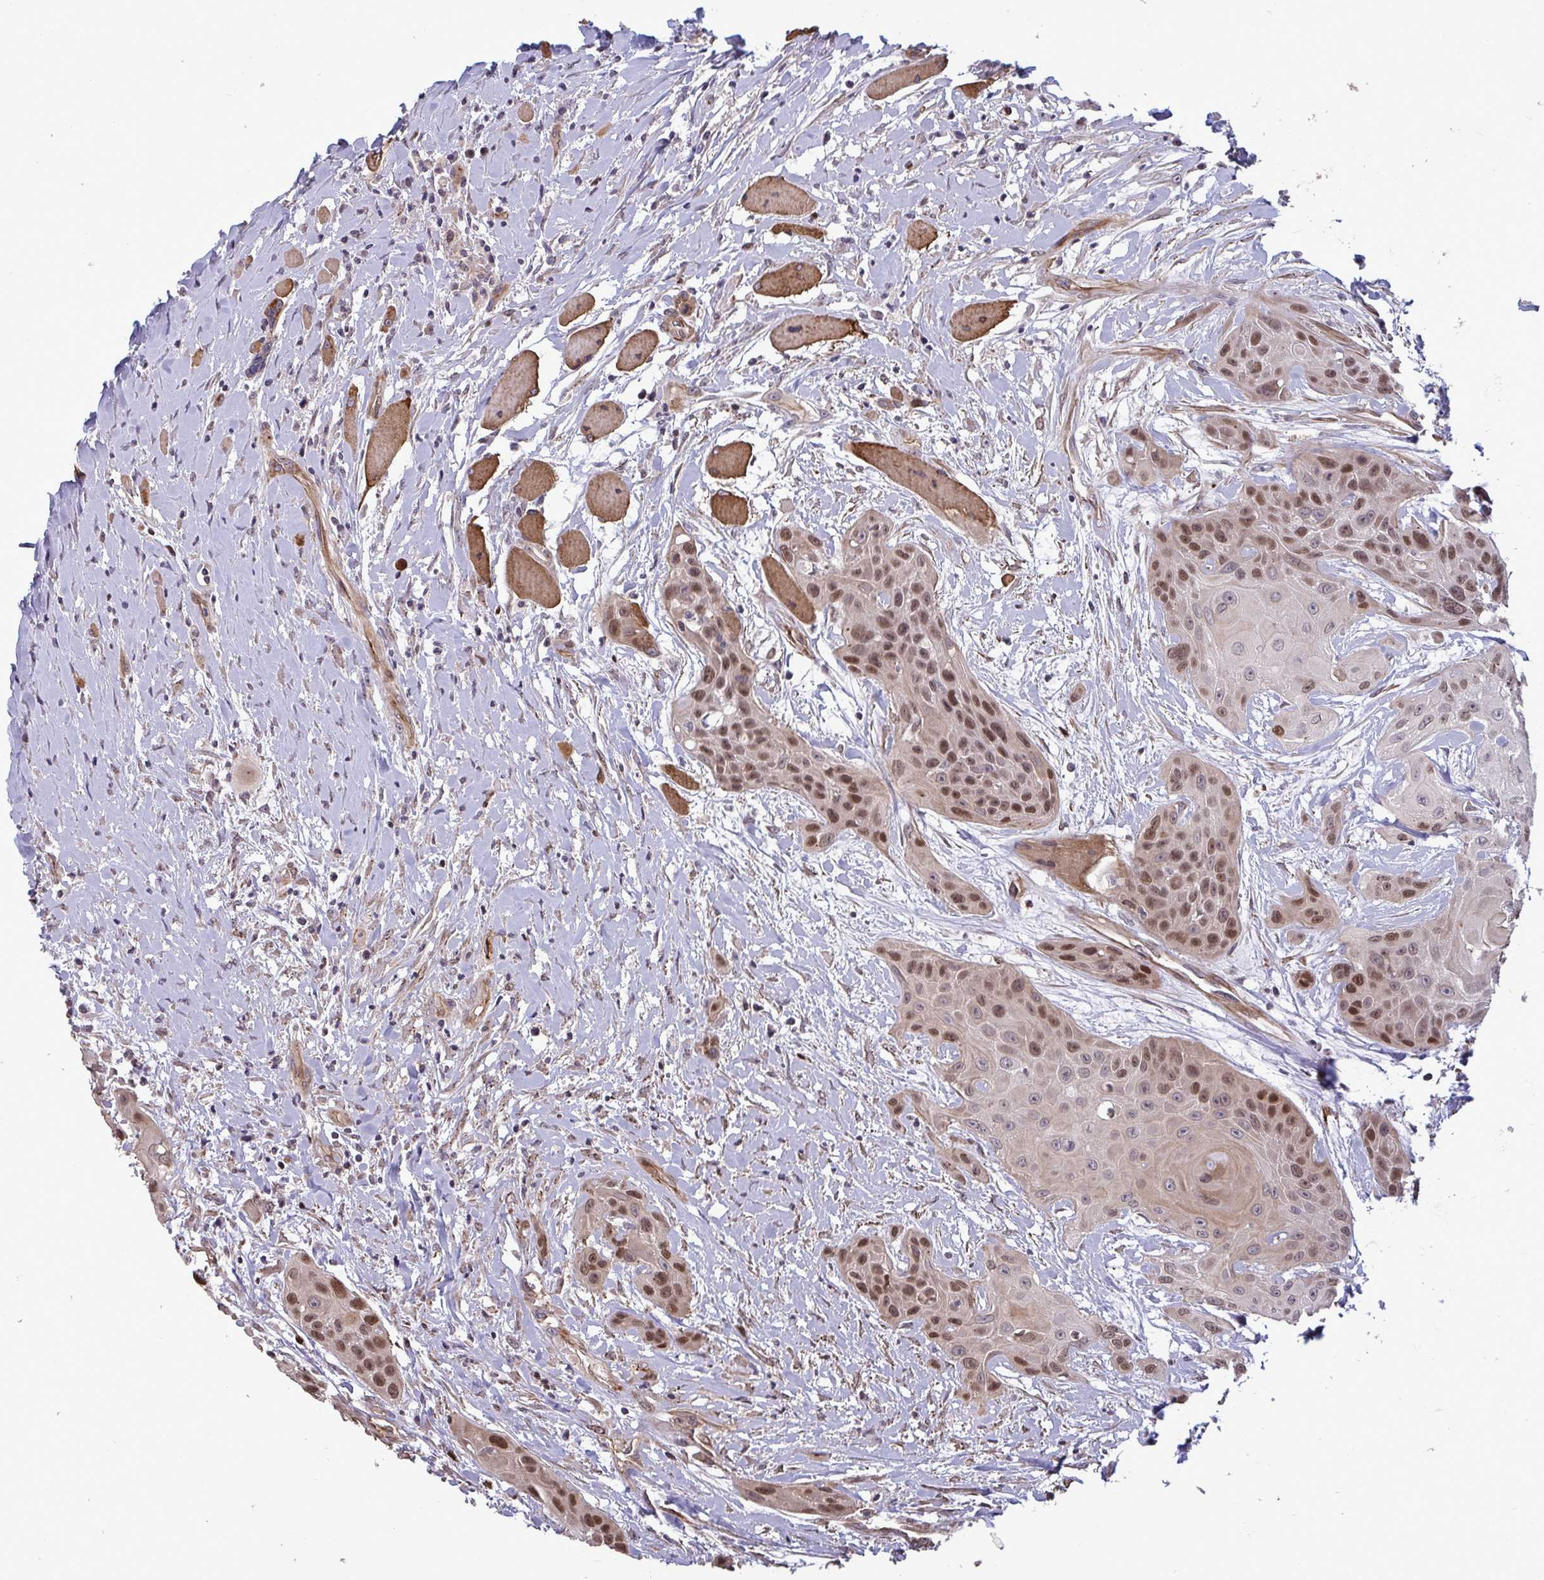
{"staining": {"intensity": "moderate", "quantity": ">75%", "location": "nuclear"}, "tissue": "head and neck cancer", "cell_type": "Tumor cells", "image_type": "cancer", "snomed": [{"axis": "morphology", "description": "Squamous cell carcinoma, NOS"}, {"axis": "topography", "description": "Head-Neck"}], "caption": "This is an image of immunohistochemistry staining of squamous cell carcinoma (head and neck), which shows moderate staining in the nuclear of tumor cells.", "gene": "IPO5", "patient": {"sex": "female", "age": 73}}